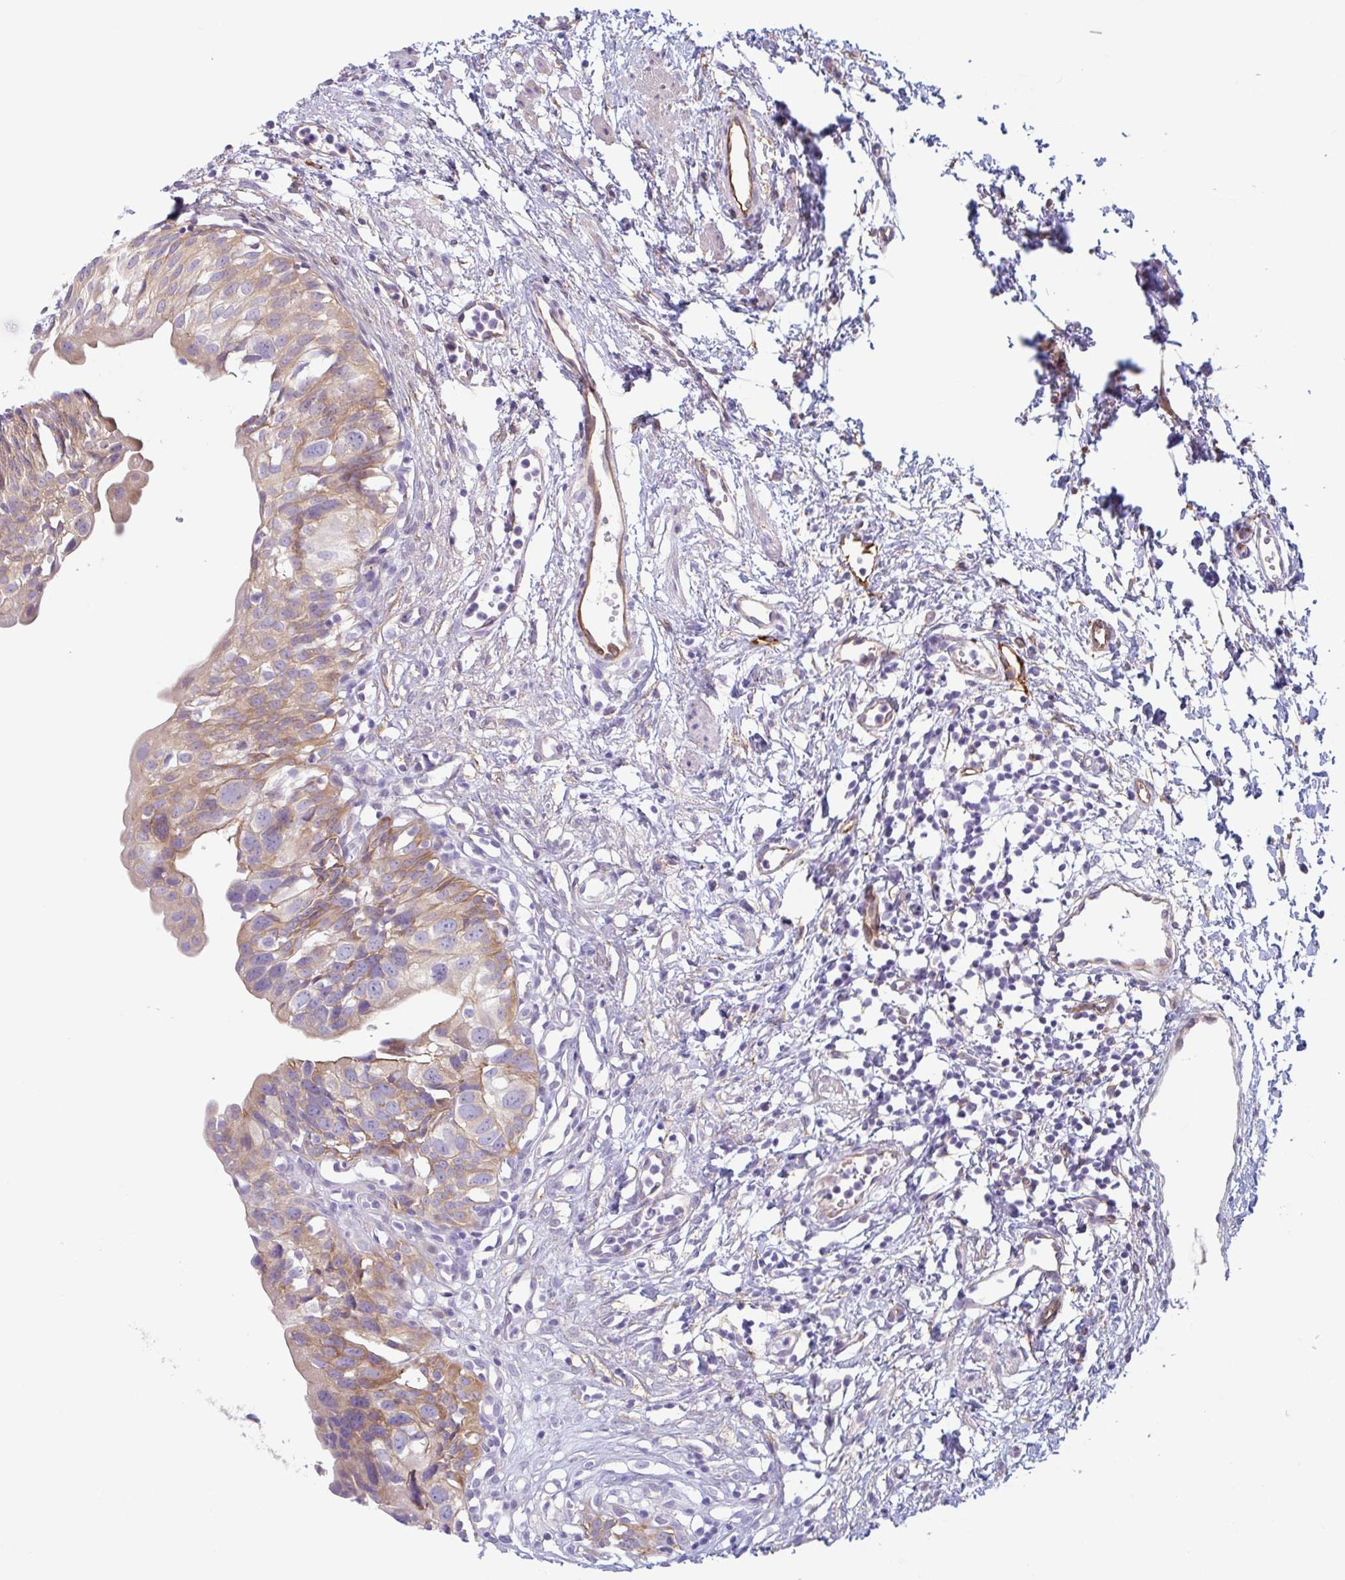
{"staining": {"intensity": "moderate", "quantity": ">75%", "location": "cytoplasmic/membranous"}, "tissue": "urinary bladder", "cell_type": "Urothelial cells", "image_type": "normal", "snomed": [{"axis": "morphology", "description": "Normal tissue, NOS"}, {"axis": "topography", "description": "Urinary bladder"}], "caption": "Protein staining by immunohistochemistry shows moderate cytoplasmic/membranous staining in about >75% of urothelial cells in benign urinary bladder.", "gene": "MYH10", "patient": {"sex": "male", "age": 51}}